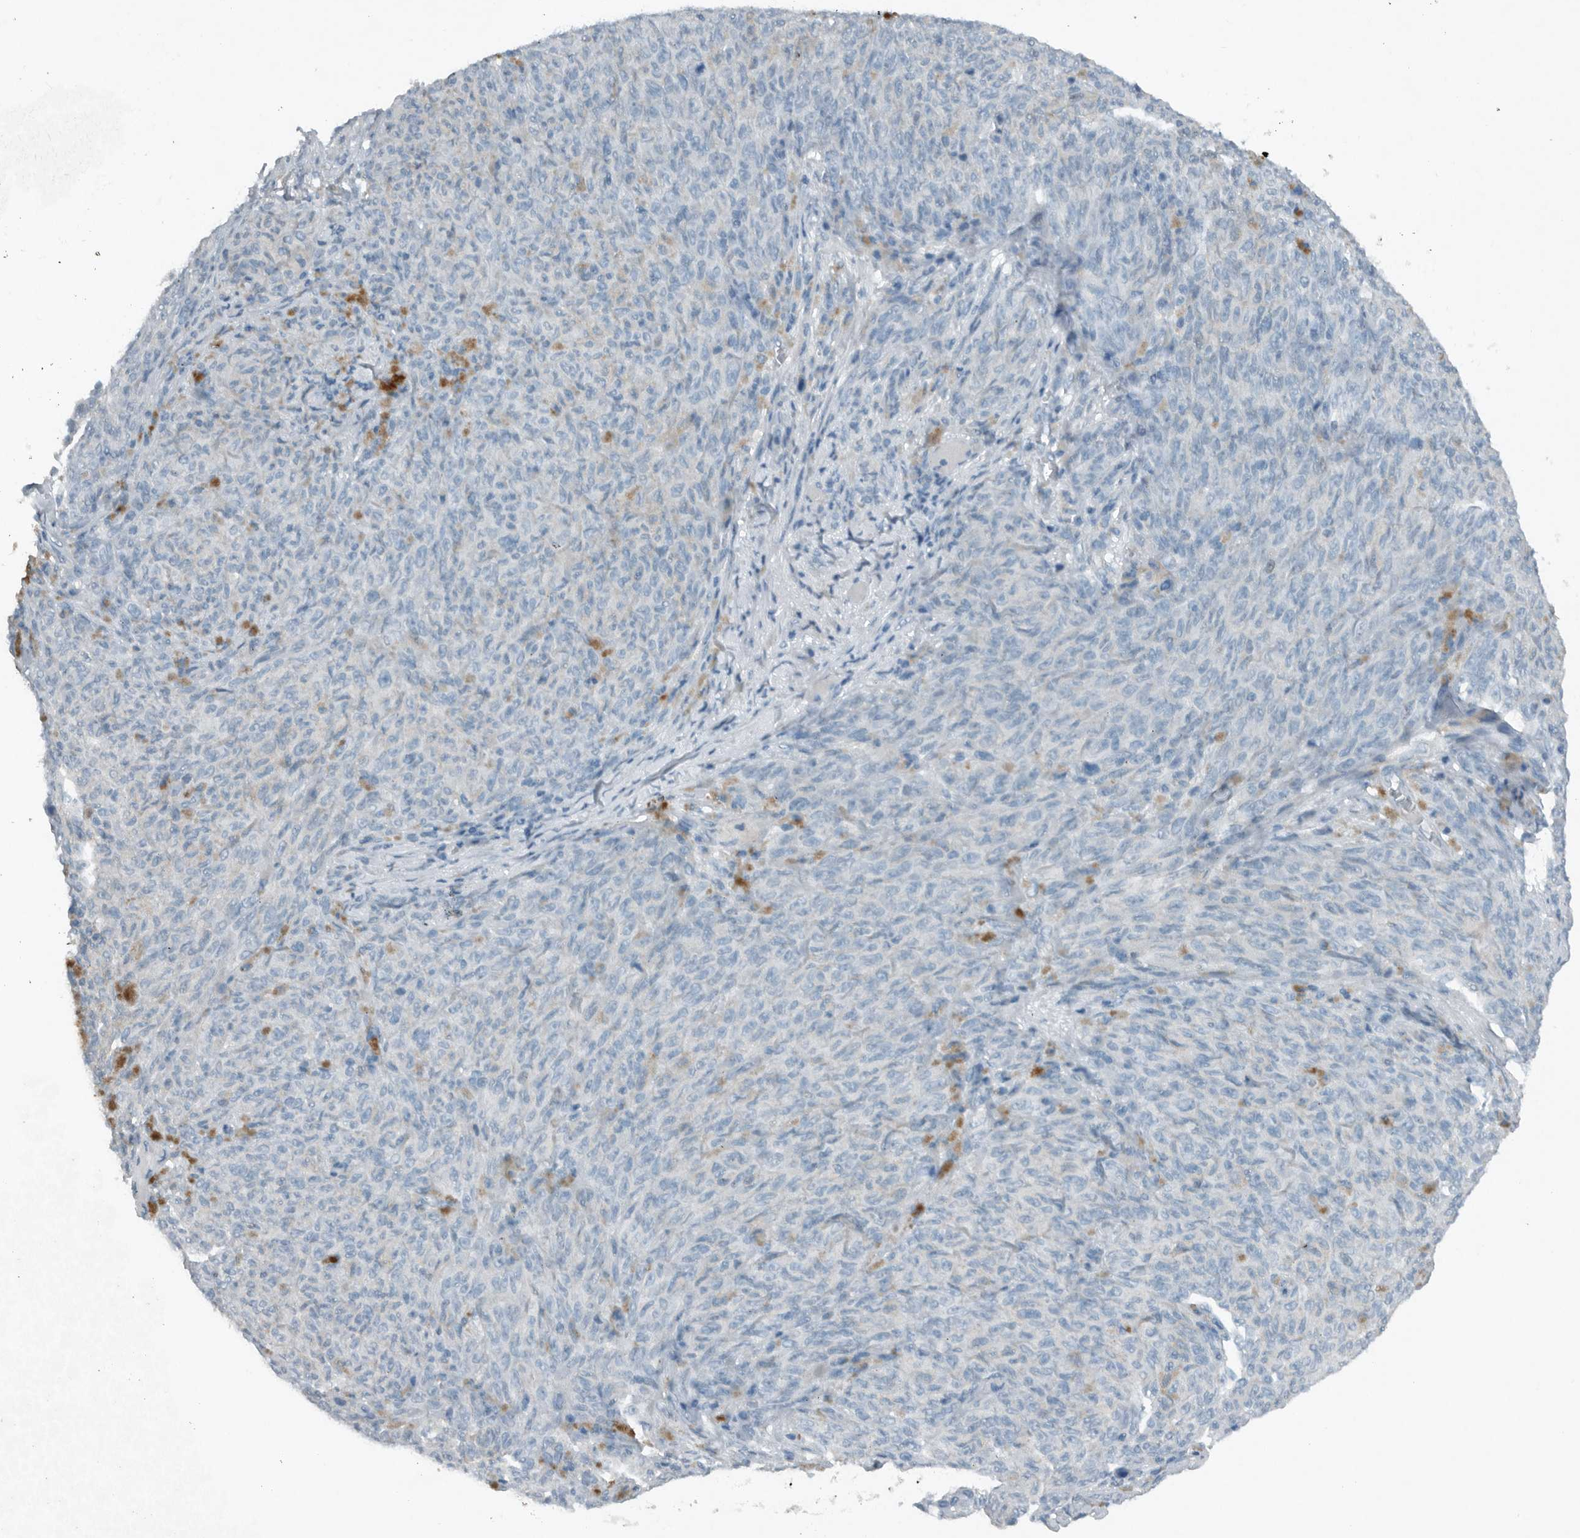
{"staining": {"intensity": "negative", "quantity": "none", "location": "none"}, "tissue": "melanoma", "cell_type": "Tumor cells", "image_type": "cancer", "snomed": [{"axis": "morphology", "description": "Malignant melanoma, NOS"}, {"axis": "topography", "description": "Skin"}], "caption": "Human malignant melanoma stained for a protein using IHC reveals no staining in tumor cells.", "gene": "IL20", "patient": {"sex": "female", "age": 82}}